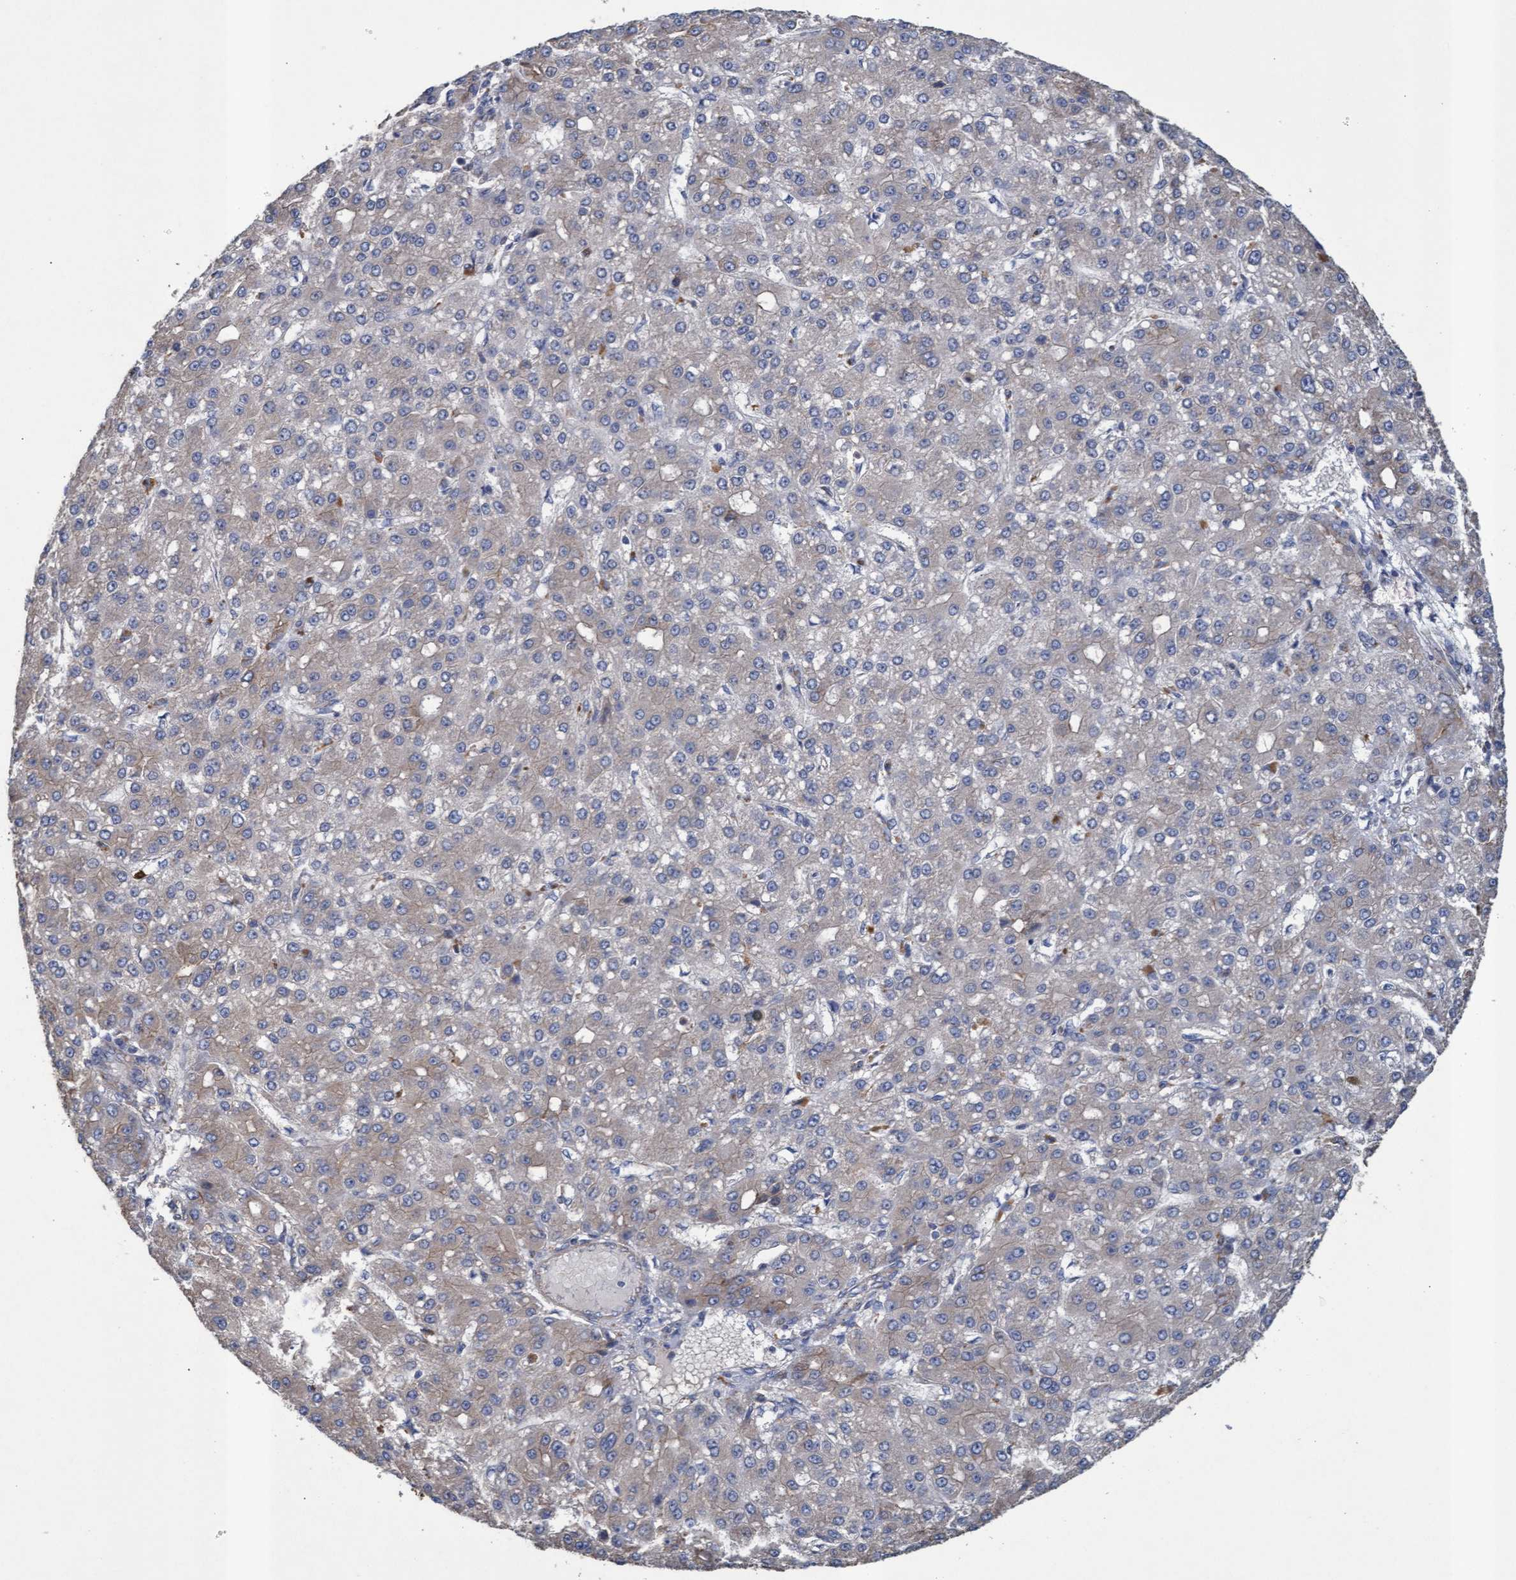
{"staining": {"intensity": "weak", "quantity": "<25%", "location": "cytoplasmic/membranous"}, "tissue": "liver cancer", "cell_type": "Tumor cells", "image_type": "cancer", "snomed": [{"axis": "morphology", "description": "Carcinoma, Hepatocellular, NOS"}, {"axis": "topography", "description": "Liver"}], "caption": "Liver hepatocellular carcinoma was stained to show a protein in brown. There is no significant positivity in tumor cells.", "gene": "MRPL38", "patient": {"sex": "male", "age": 67}}